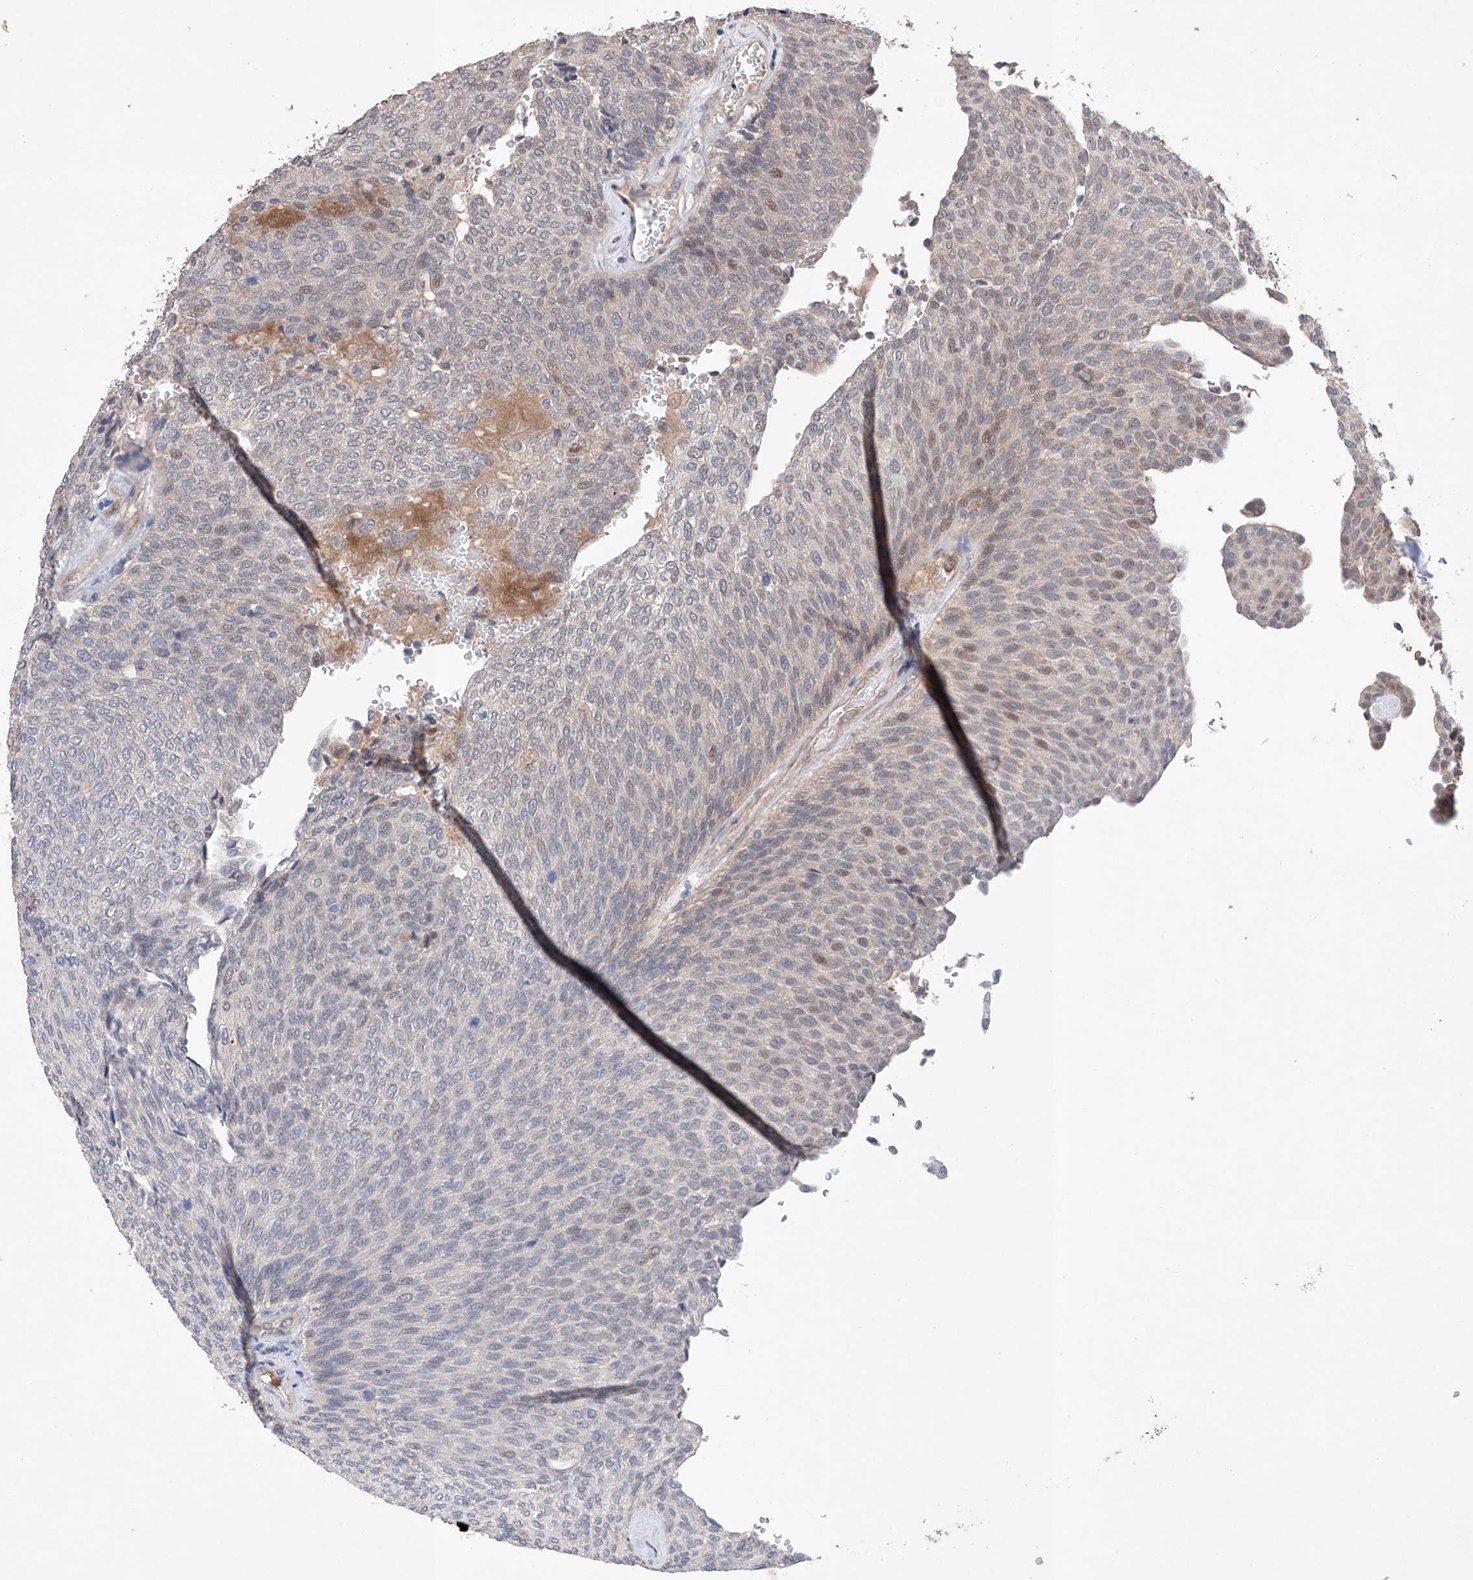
{"staining": {"intensity": "moderate", "quantity": "<25%", "location": "nuclear"}, "tissue": "urothelial cancer", "cell_type": "Tumor cells", "image_type": "cancer", "snomed": [{"axis": "morphology", "description": "Urothelial carcinoma, Low grade"}, {"axis": "topography", "description": "Urinary bladder"}], "caption": "Tumor cells show moderate nuclear staining in approximately <25% of cells in urothelial cancer. The staining was performed using DAB (3,3'-diaminobenzidine), with brown indicating positive protein expression. Nuclei are stained blue with hematoxylin.", "gene": "AFG1L", "patient": {"sex": "female", "age": 79}}